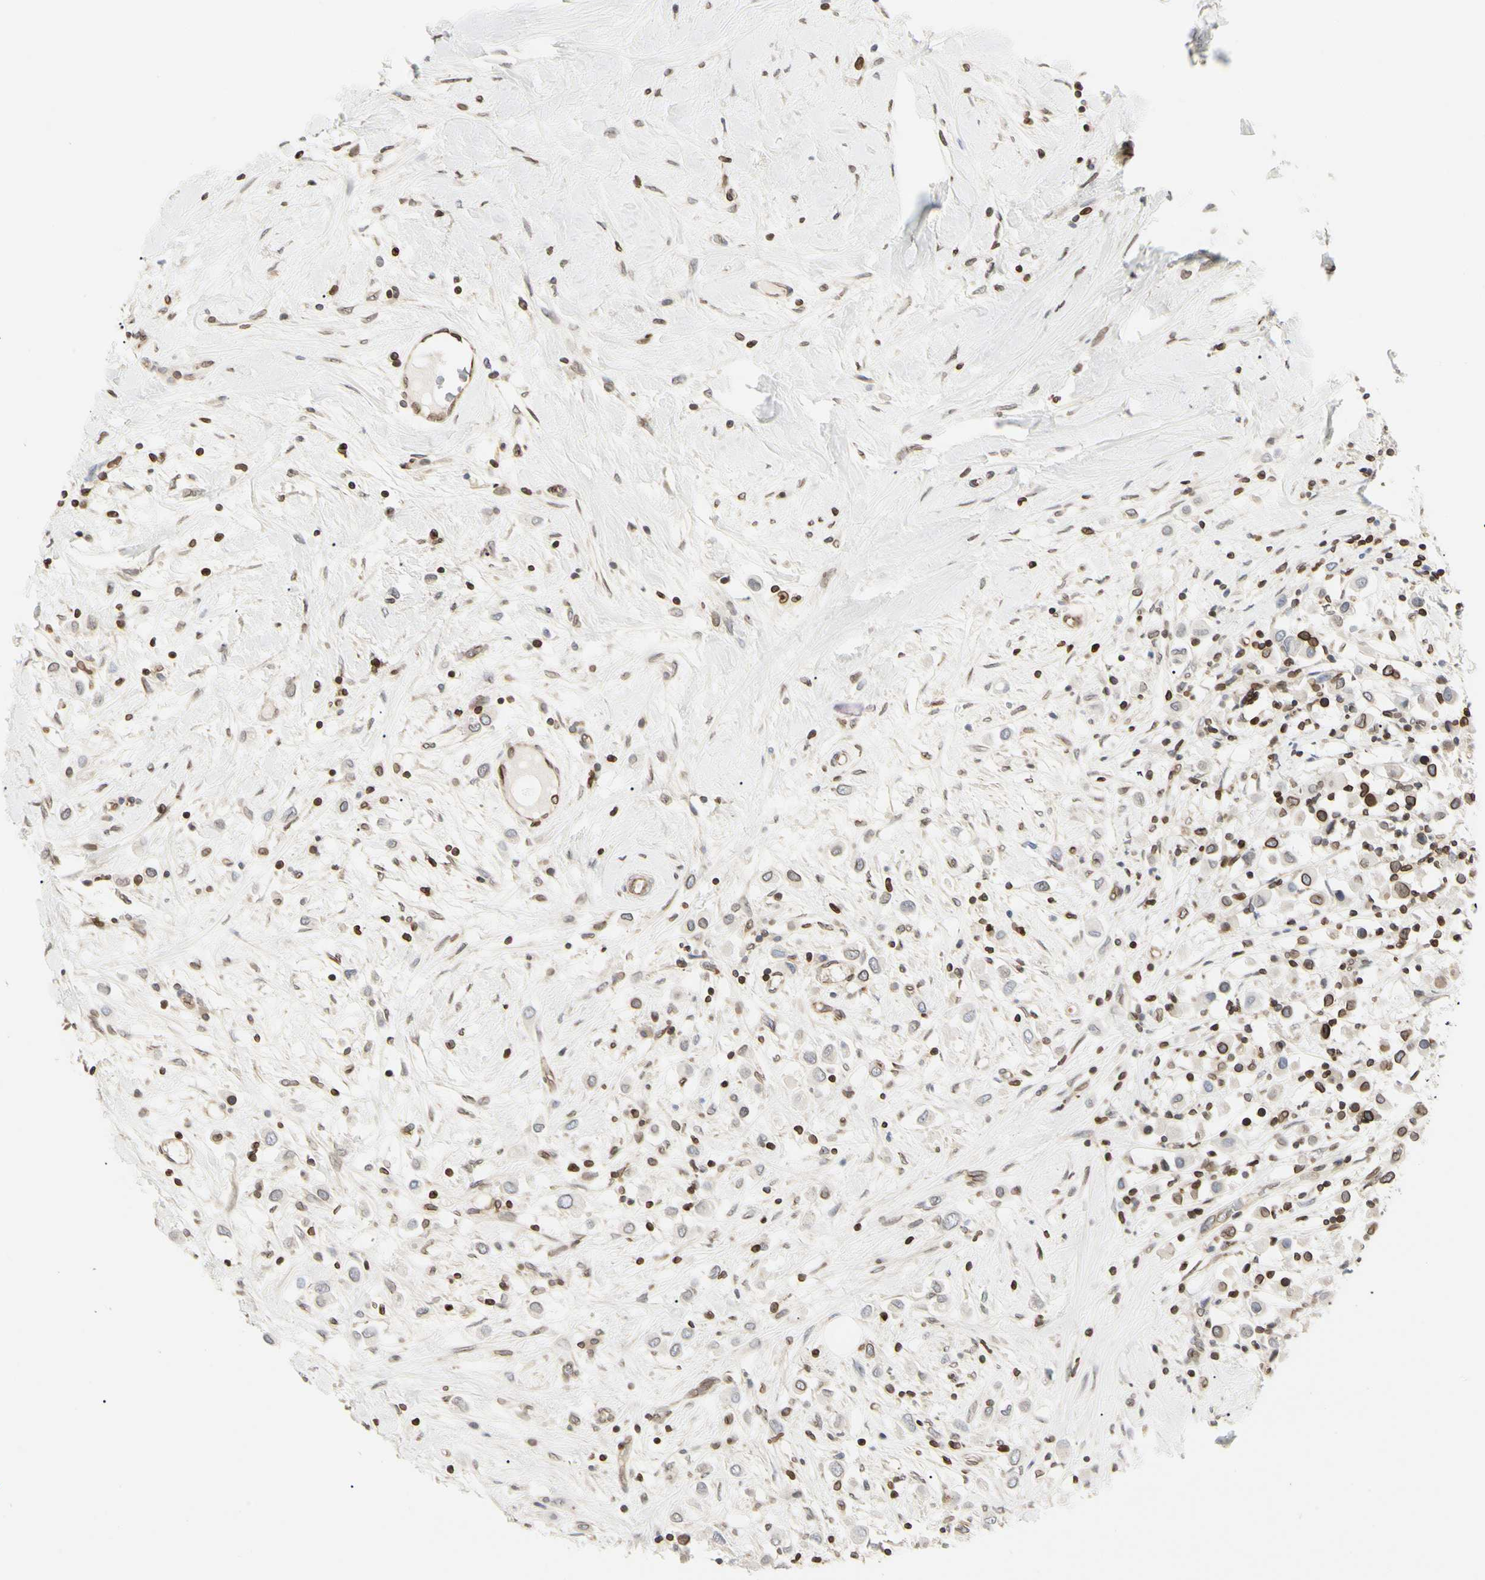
{"staining": {"intensity": "moderate", "quantity": "<25%", "location": "cytoplasmic/membranous,nuclear"}, "tissue": "breast cancer", "cell_type": "Tumor cells", "image_type": "cancer", "snomed": [{"axis": "morphology", "description": "Duct carcinoma"}, {"axis": "topography", "description": "Breast"}], "caption": "A low amount of moderate cytoplasmic/membranous and nuclear expression is present in about <25% of tumor cells in breast cancer (intraductal carcinoma) tissue. Using DAB (brown) and hematoxylin (blue) stains, captured at high magnification using brightfield microscopy.", "gene": "TMPO", "patient": {"sex": "female", "age": 61}}